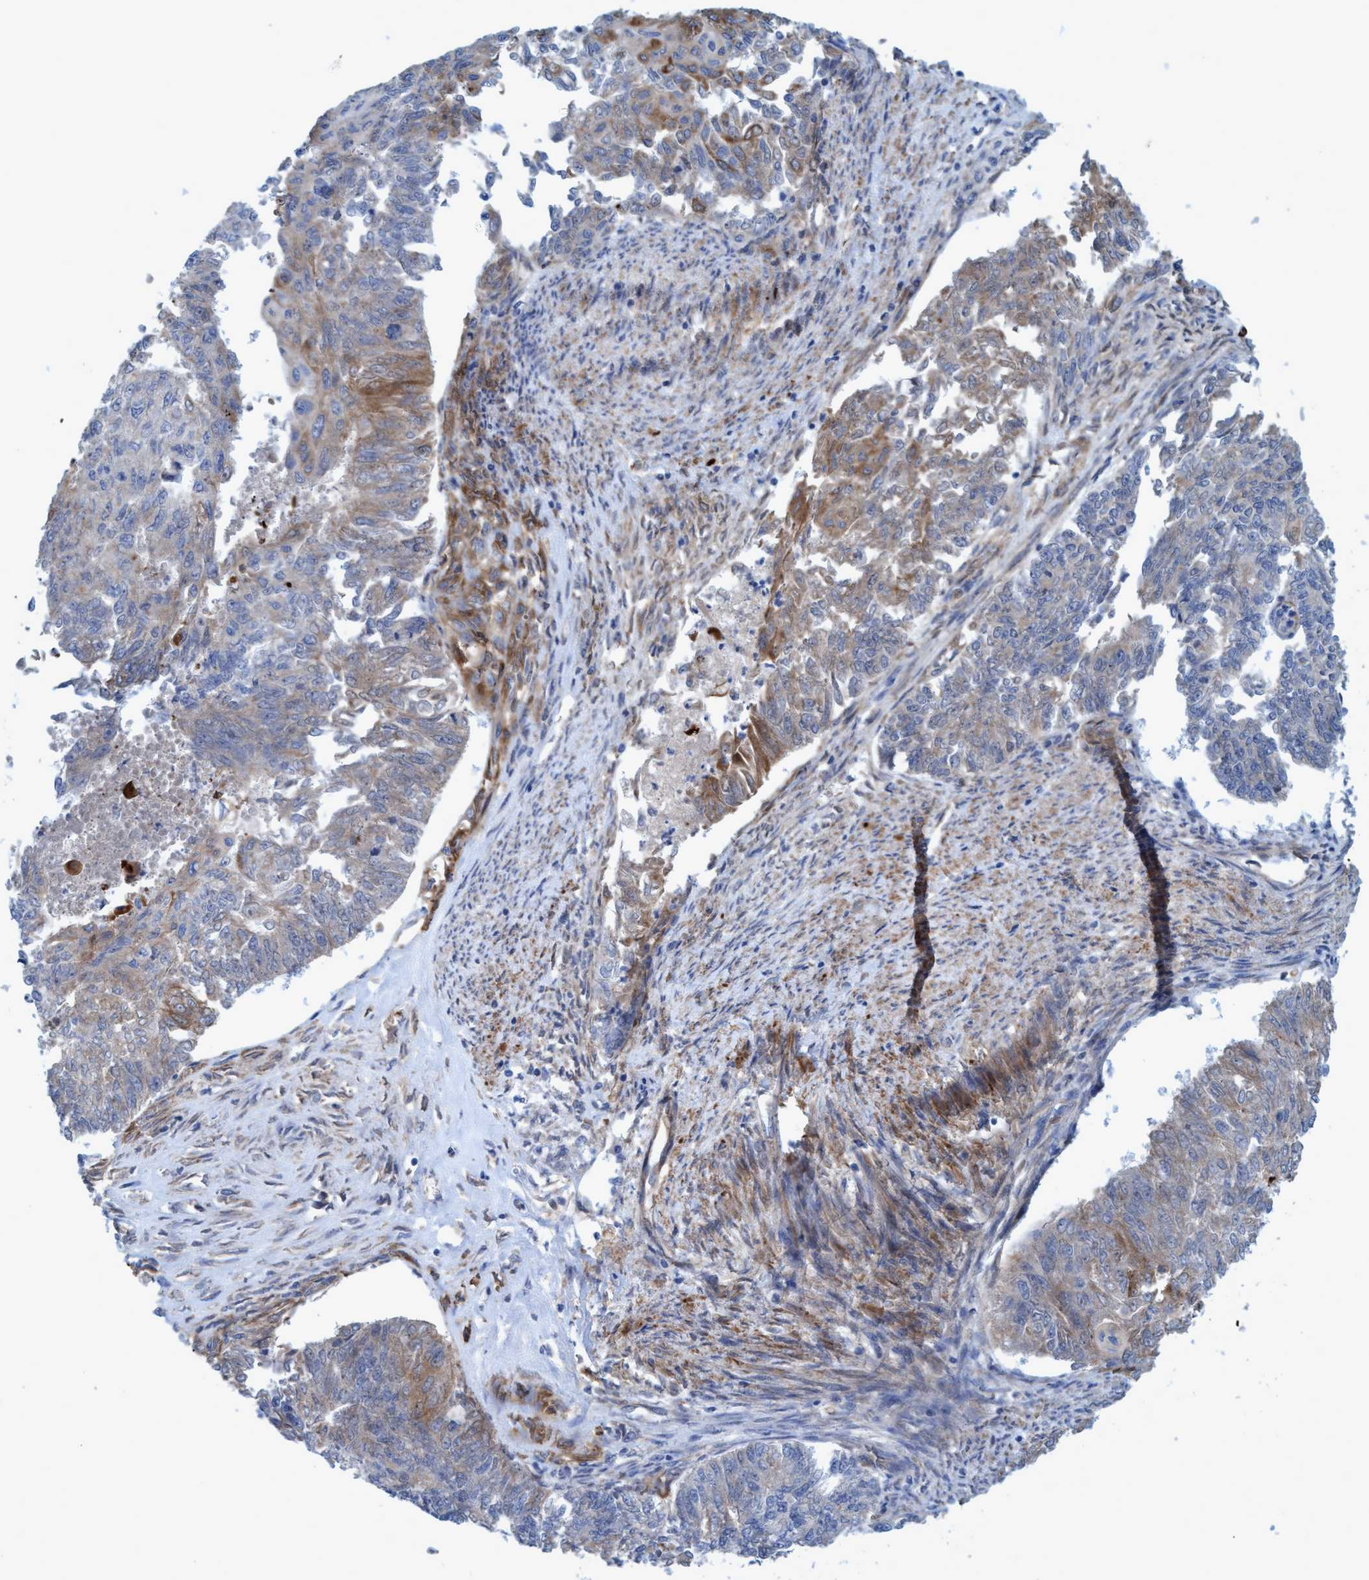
{"staining": {"intensity": "moderate", "quantity": "25%-75%", "location": "cytoplasmic/membranous"}, "tissue": "endometrial cancer", "cell_type": "Tumor cells", "image_type": "cancer", "snomed": [{"axis": "morphology", "description": "Adenocarcinoma, NOS"}, {"axis": "topography", "description": "Endometrium"}], "caption": "The image shows immunohistochemical staining of endometrial adenocarcinoma. There is moderate cytoplasmic/membranous positivity is appreciated in approximately 25%-75% of tumor cells.", "gene": "GULP1", "patient": {"sex": "female", "age": 32}}